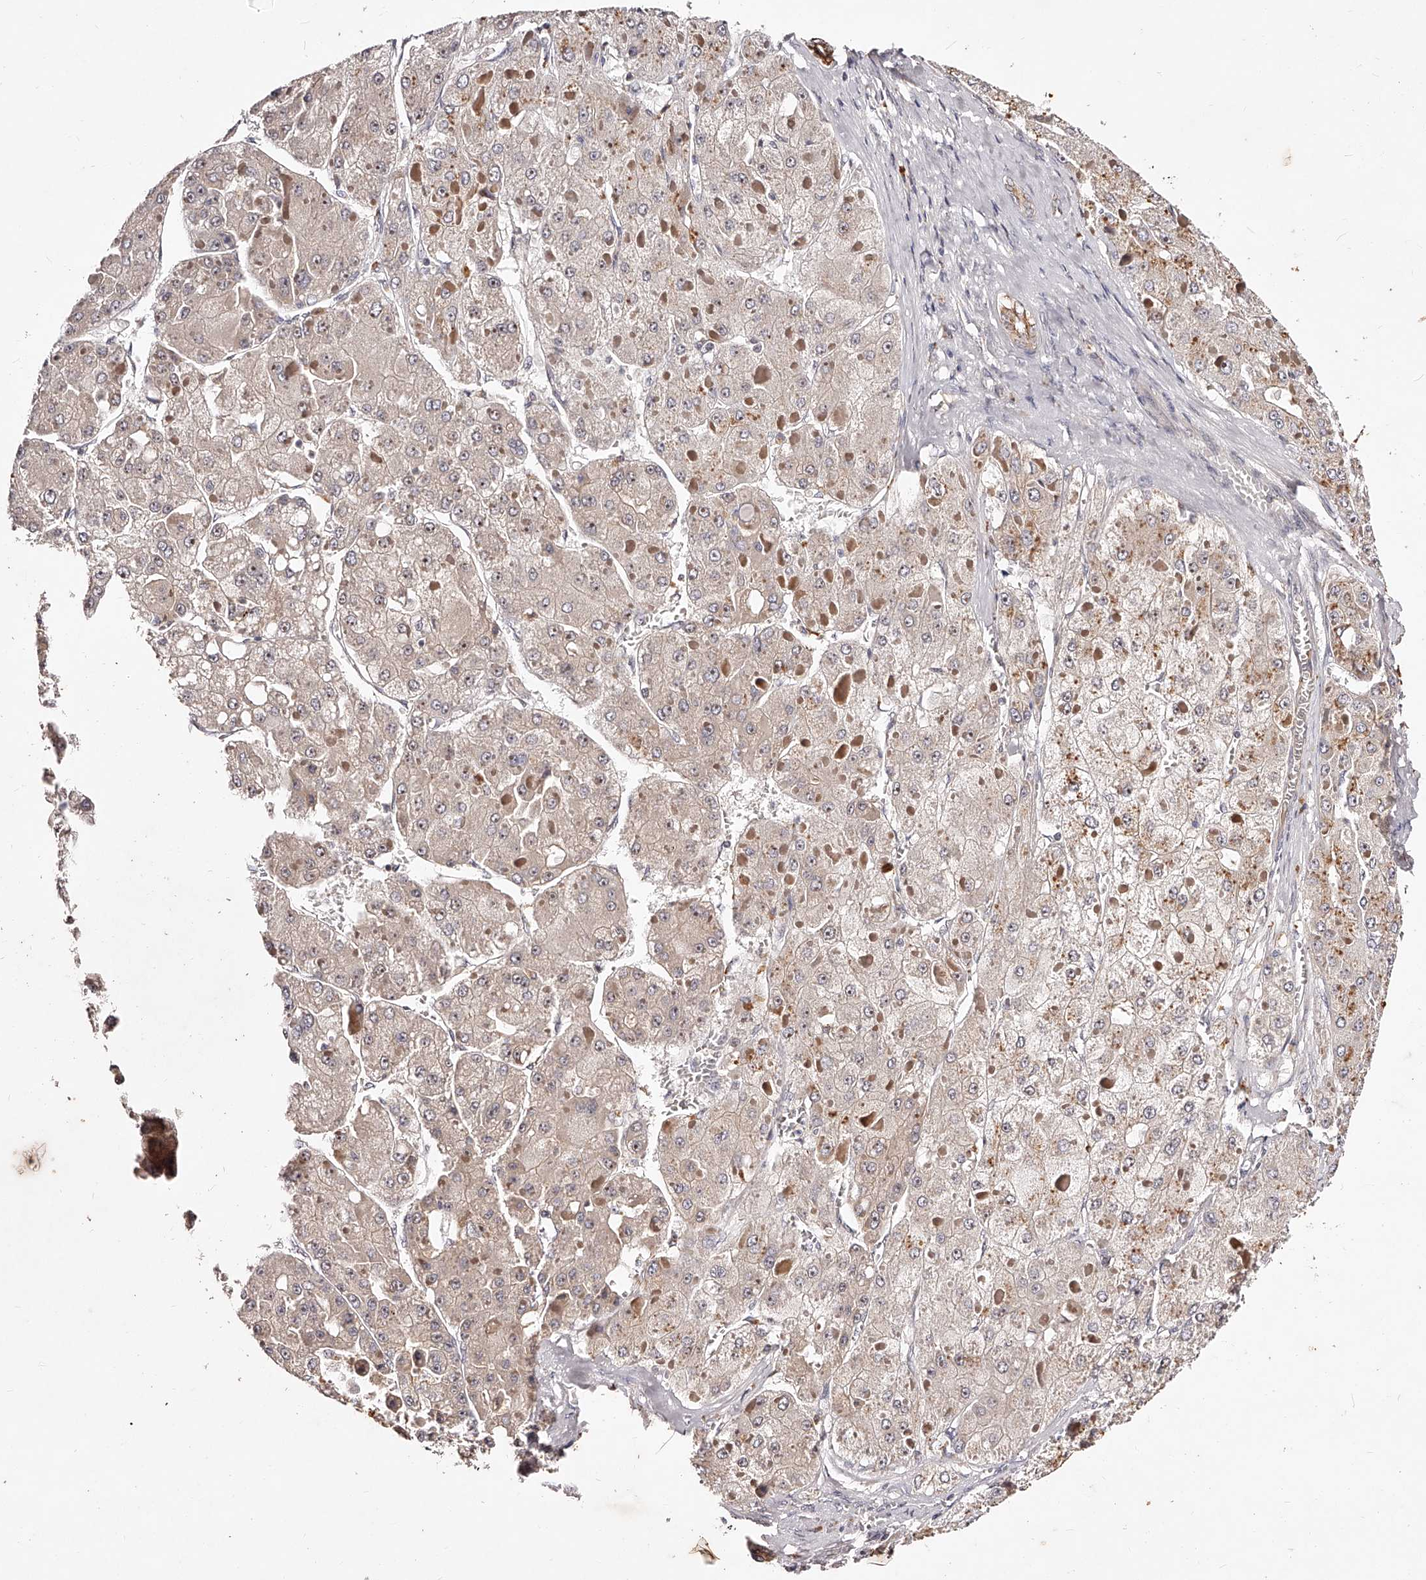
{"staining": {"intensity": "weak", "quantity": "<25%", "location": "cytoplasmic/membranous"}, "tissue": "liver cancer", "cell_type": "Tumor cells", "image_type": "cancer", "snomed": [{"axis": "morphology", "description": "Carcinoma, Hepatocellular, NOS"}, {"axis": "topography", "description": "Liver"}], "caption": "Histopathology image shows no protein staining in tumor cells of liver cancer (hepatocellular carcinoma) tissue.", "gene": "PHACTR1", "patient": {"sex": "female", "age": 73}}